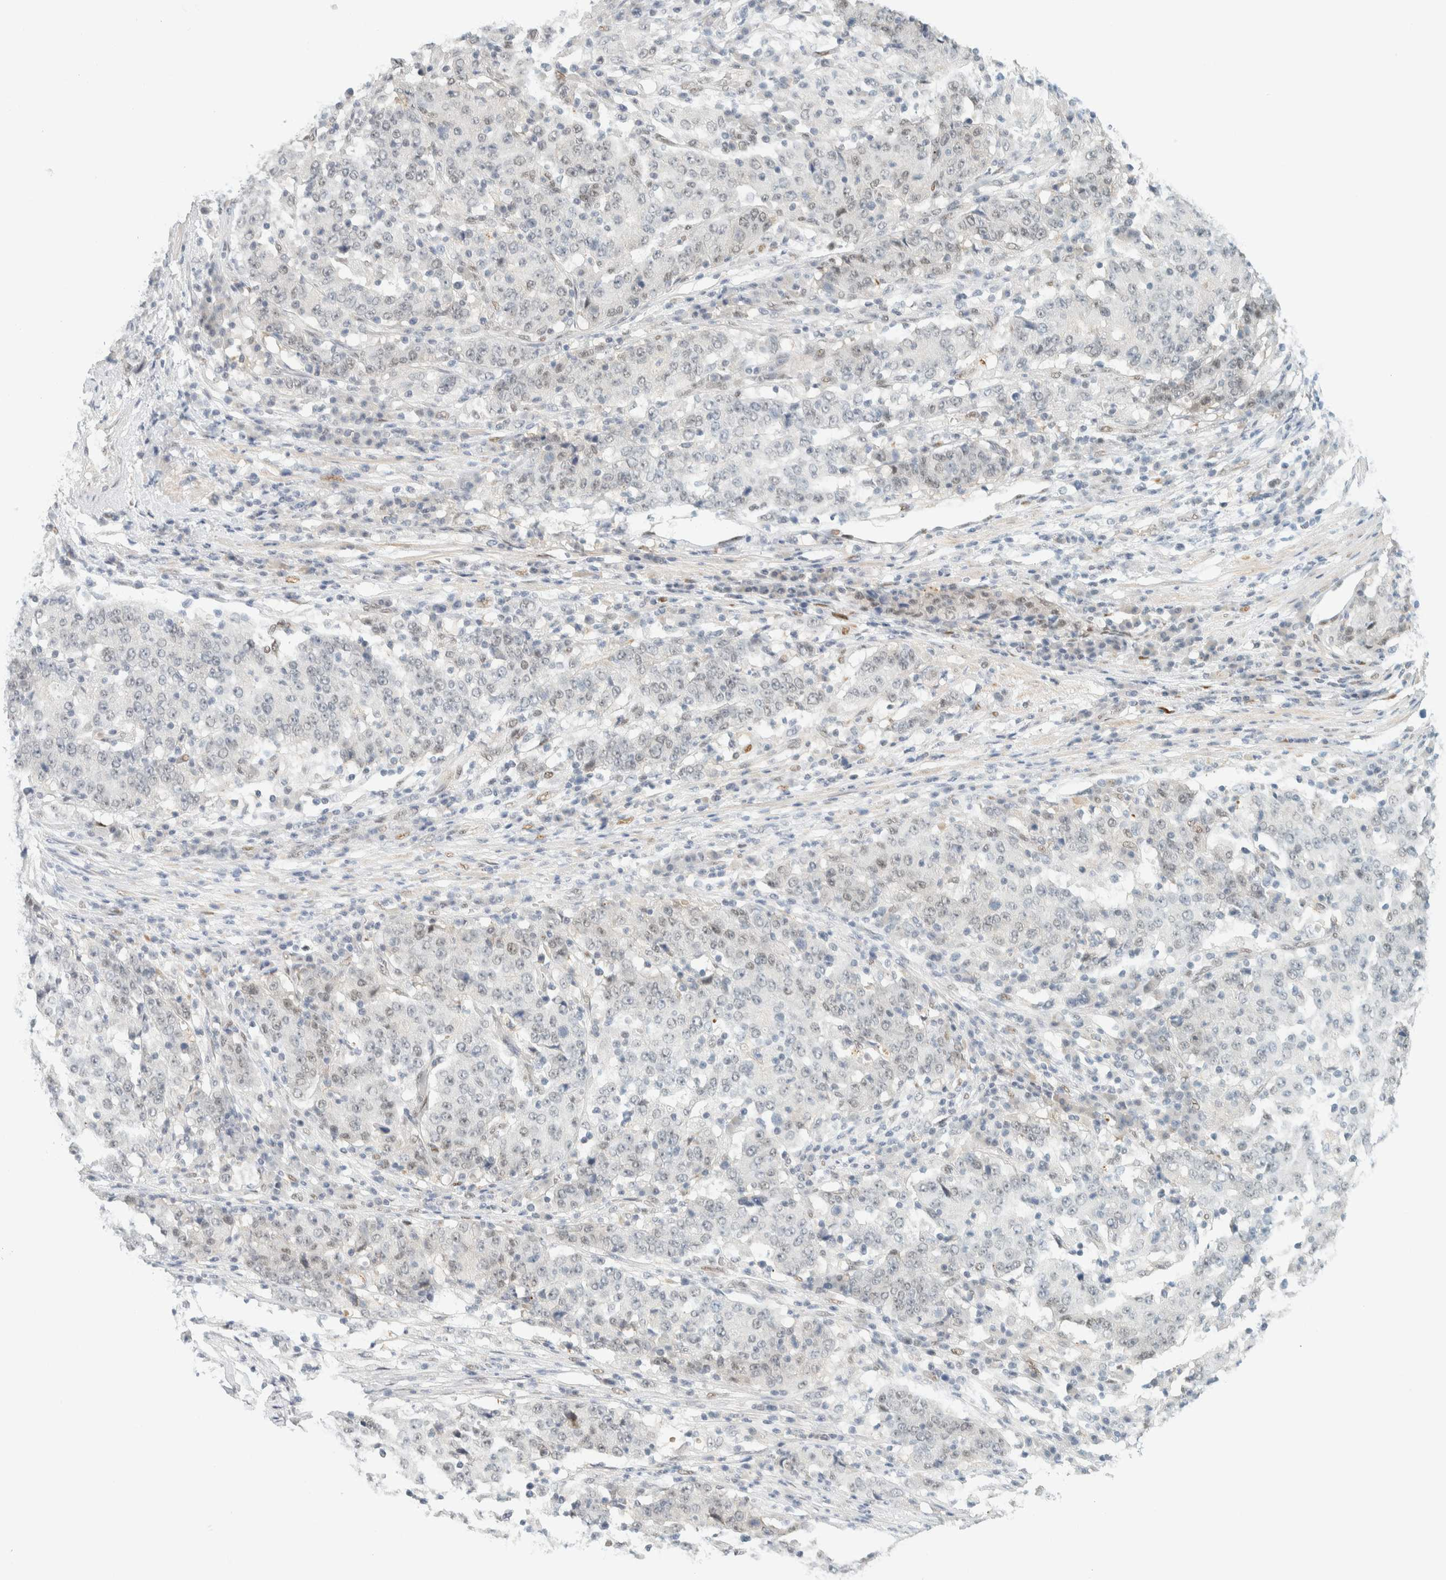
{"staining": {"intensity": "negative", "quantity": "none", "location": "none"}, "tissue": "stomach cancer", "cell_type": "Tumor cells", "image_type": "cancer", "snomed": [{"axis": "morphology", "description": "Adenocarcinoma, NOS"}, {"axis": "topography", "description": "Stomach"}], "caption": "This histopathology image is of stomach adenocarcinoma stained with IHC to label a protein in brown with the nuclei are counter-stained blue. There is no staining in tumor cells.", "gene": "ZNF683", "patient": {"sex": "male", "age": 59}}